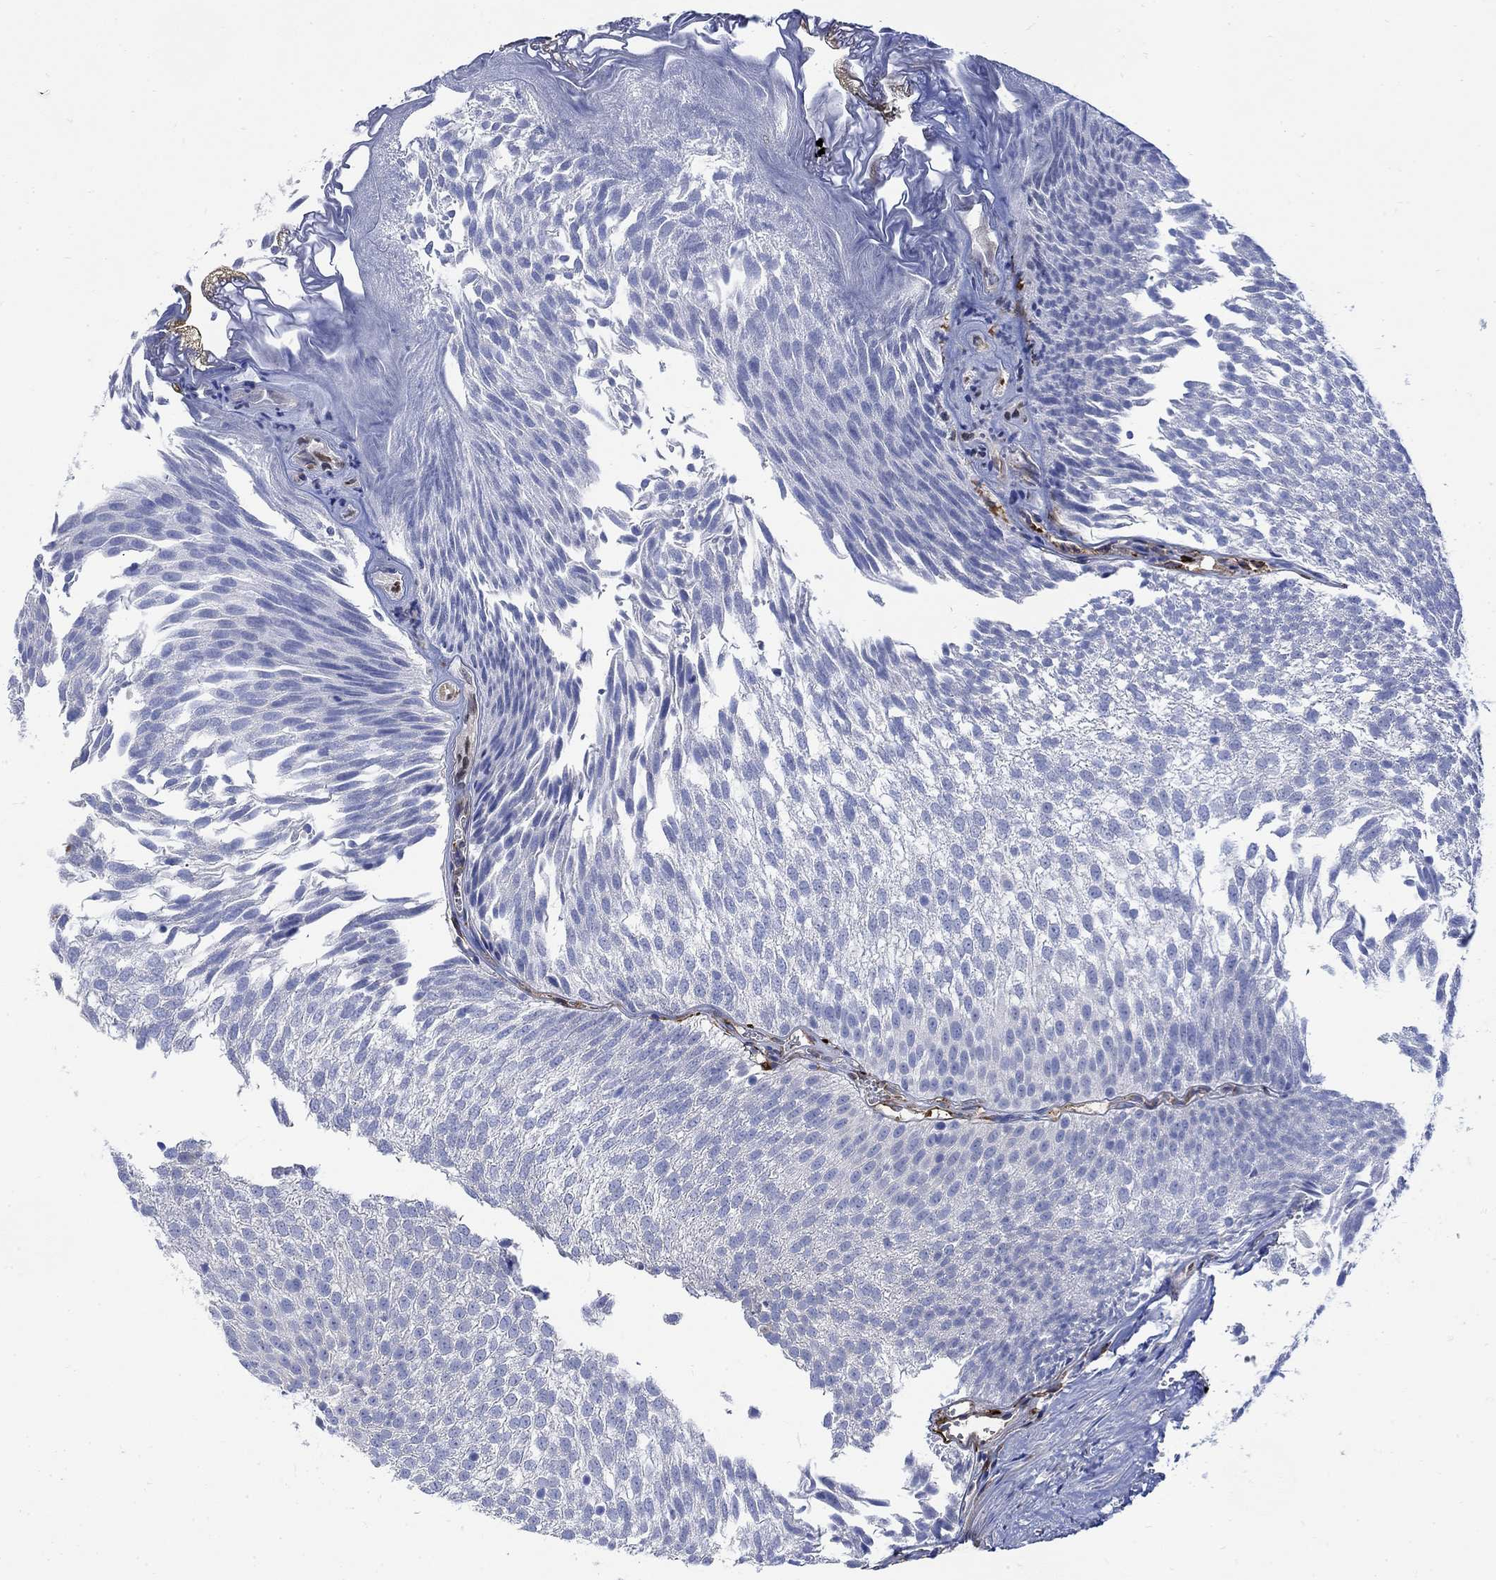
{"staining": {"intensity": "negative", "quantity": "none", "location": "none"}, "tissue": "urothelial cancer", "cell_type": "Tumor cells", "image_type": "cancer", "snomed": [{"axis": "morphology", "description": "Urothelial carcinoma, Low grade"}, {"axis": "topography", "description": "Urinary bladder"}], "caption": "Micrograph shows no significant protein expression in tumor cells of urothelial carcinoma (low-grade).", "gene": "TGM2", "patient": {"sex": "male", "age": 52}}